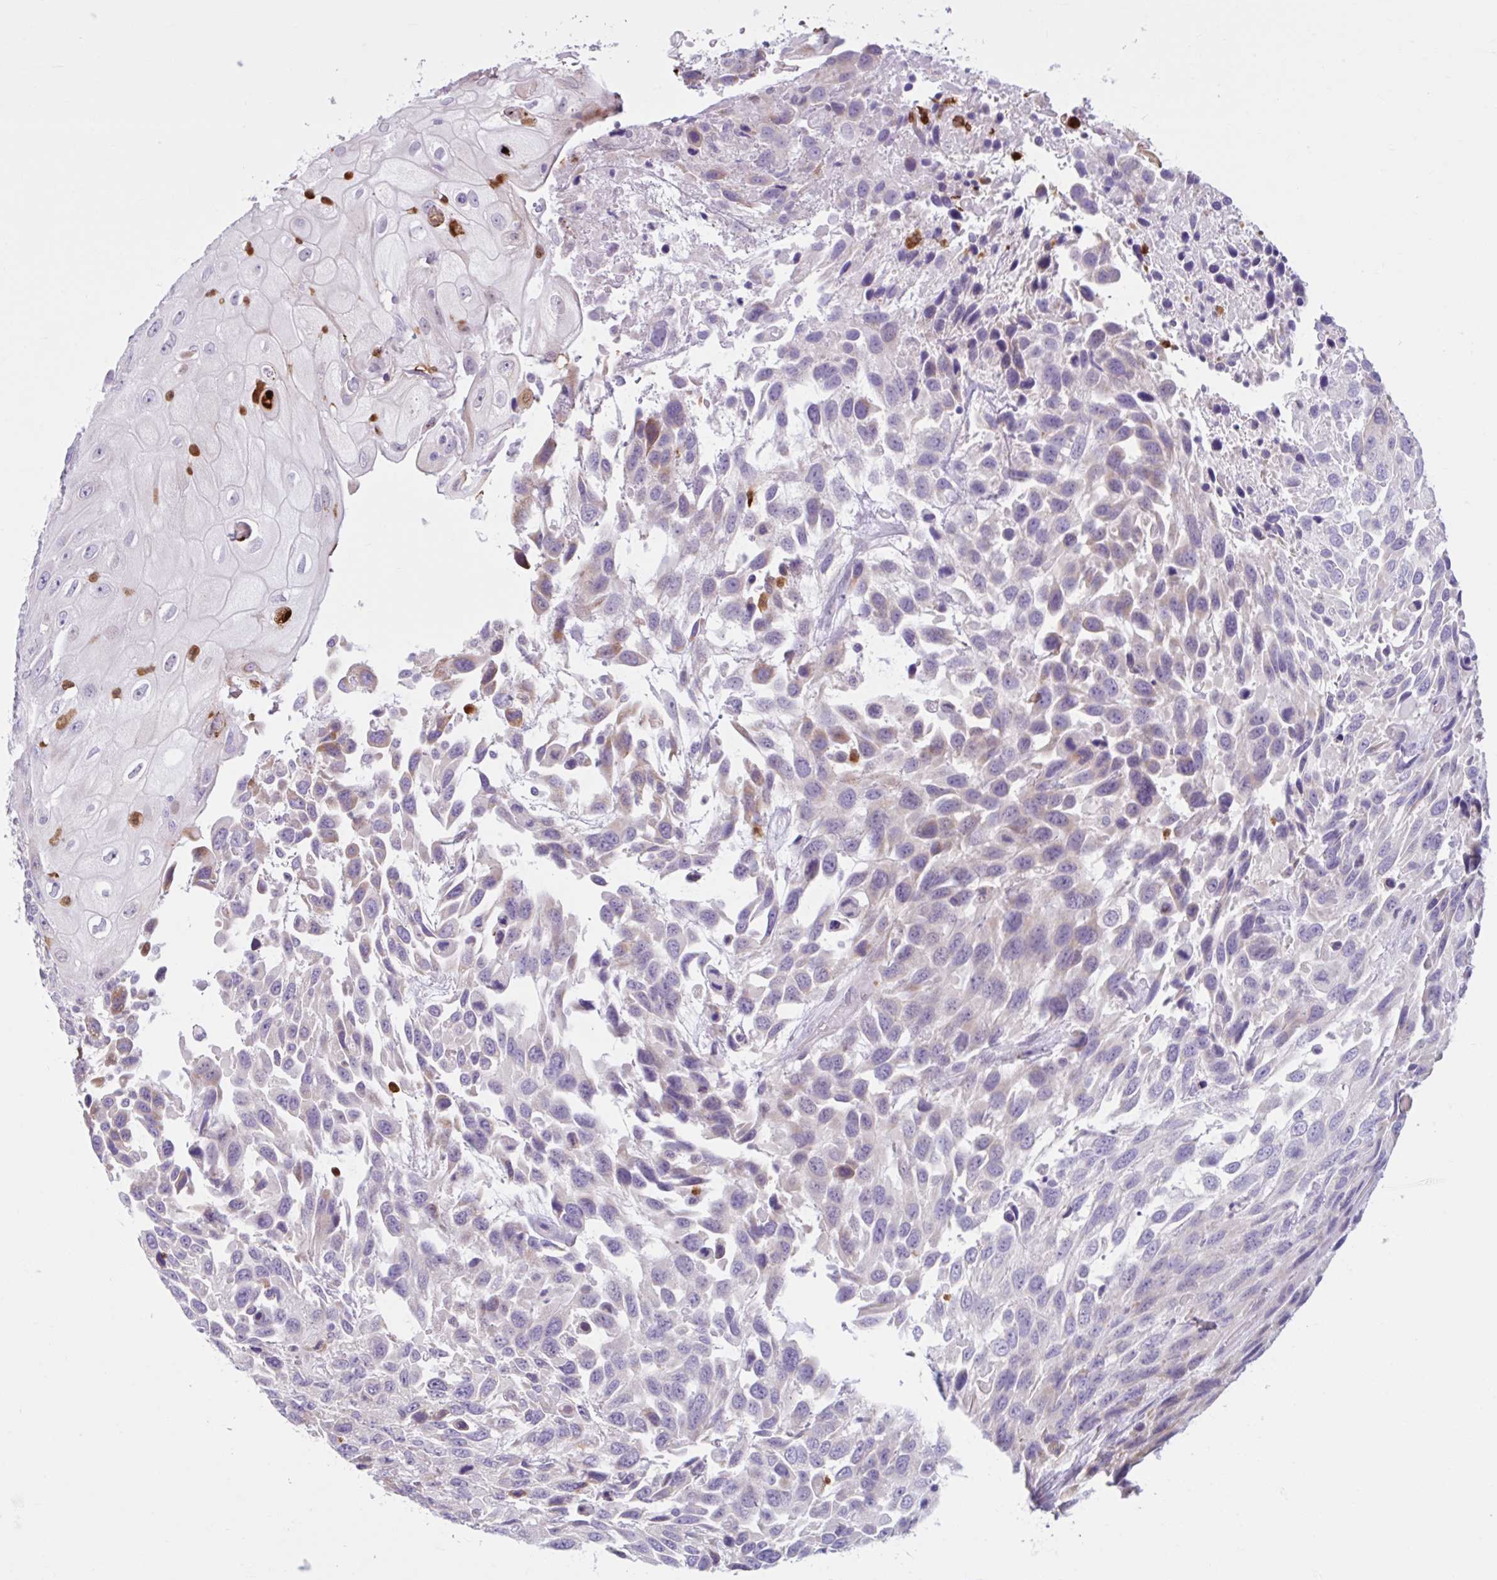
{"staining": {"intensity": "negative", "quantity": "none", "location": "none"}, "tissue": "urothelial cancer", "cell_type": "Tumor cells", "image_type": "cancer", "snomed": [{"axis": "morphology", "description": "Urothelial carcinoma, High grade"}, {"axis": "topography", "description": "Urinary bladder"}], "caption": "Immunohistochemistry image of neoplastic tissue: human urothelial cancer stained with DAB (3,3'-diaminobenzidine) demonstrates no significant protein staining in tumor cells.", "gene": "CEP120", "patient": {"sex": "female", "age": 70}}